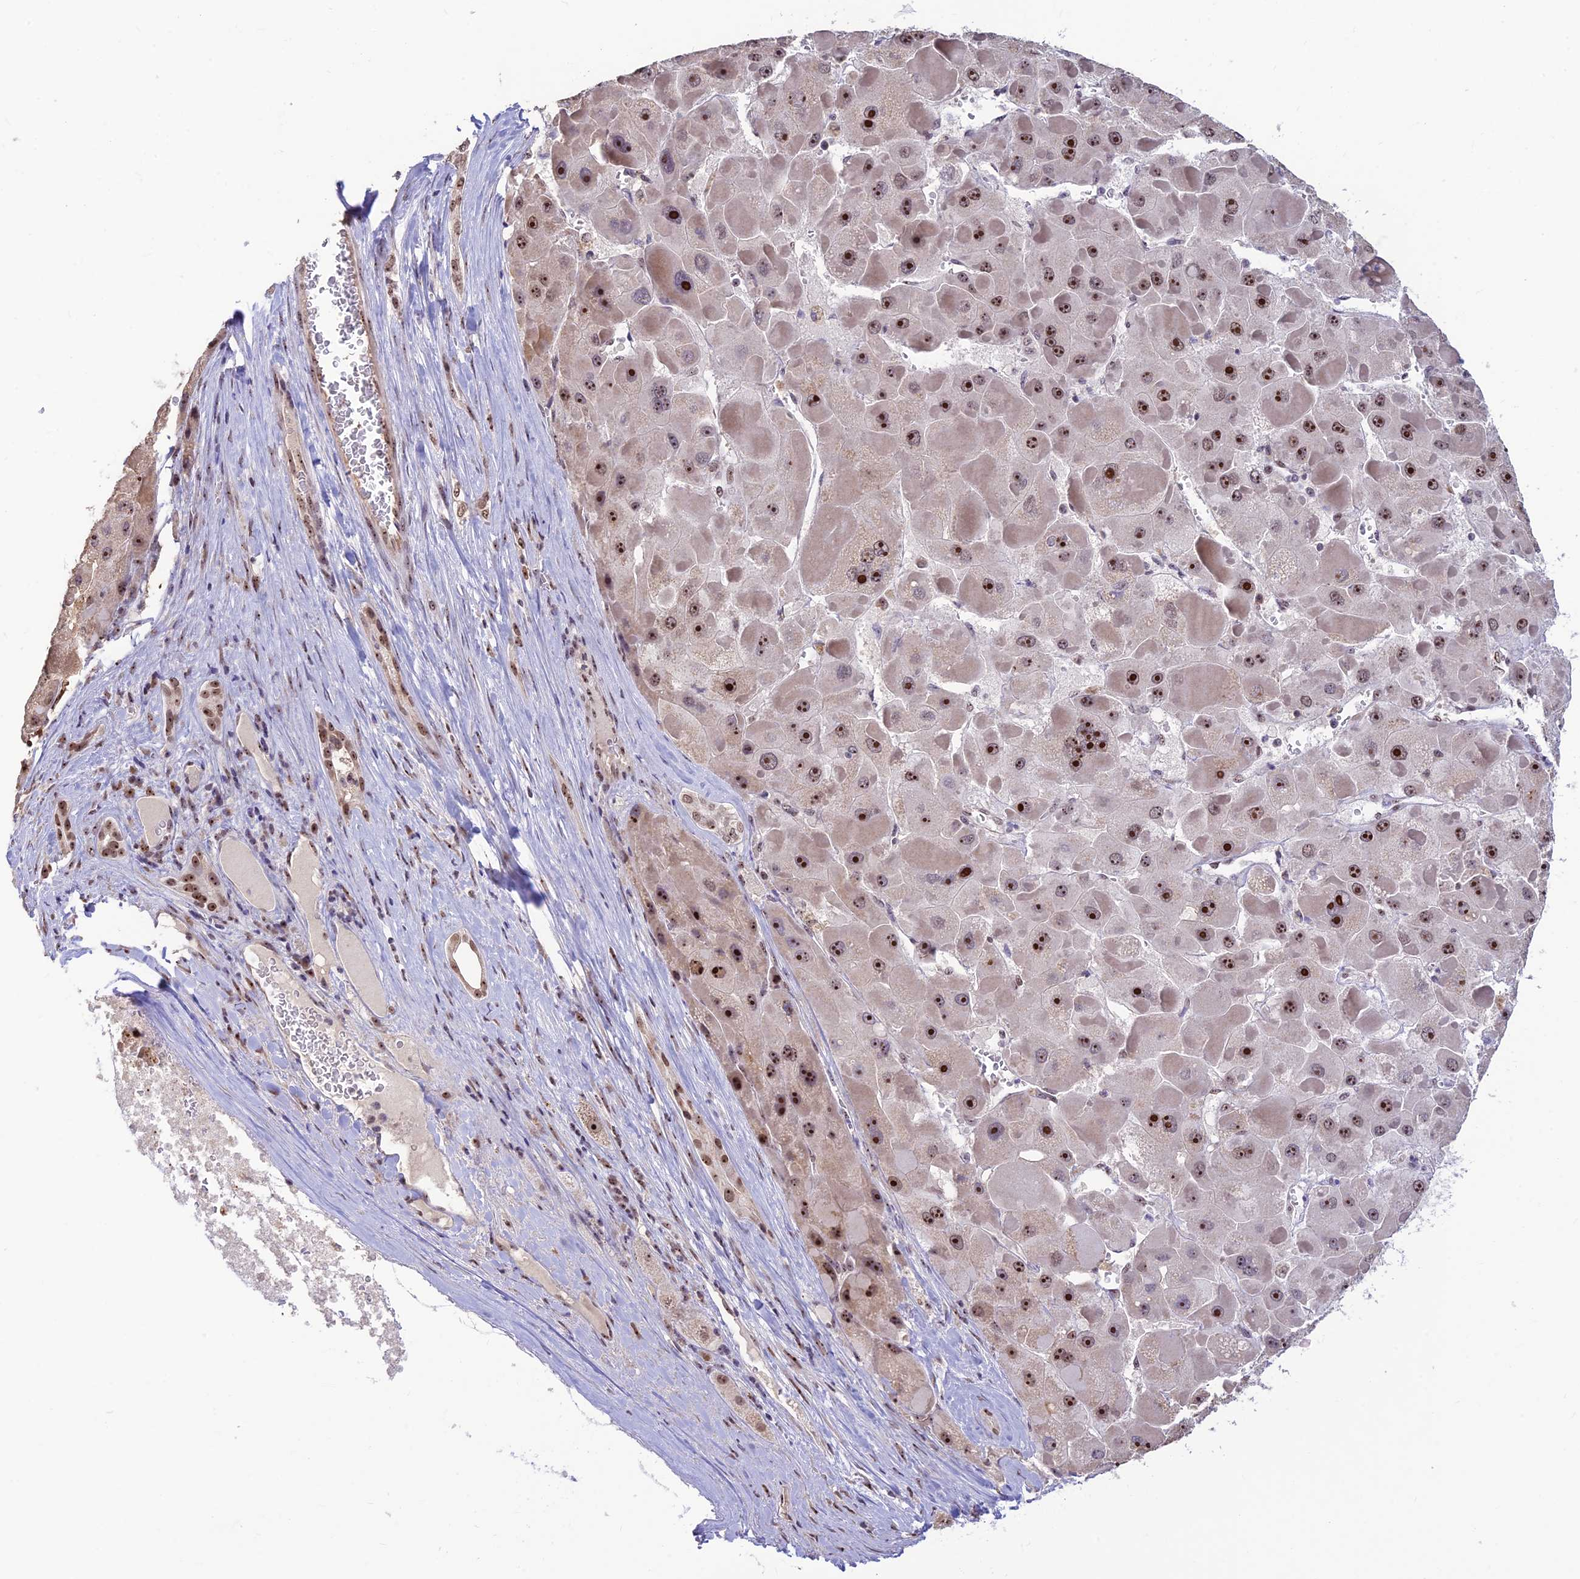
{"staining": {"intensity": "strong", "quantity": ">75%", "location": "nuclear"}, "tissue": "liver cancer", "cell_type": "Tumor cells", "image_type": "cancer", "snomed": [{"axis": "morphology", "description": "Carcinoma, Hepatocellular, NOS"}, {"axis": "topography", "description": "Liver"}], "caption": "Brown immunohistochemical staining in human liver cancer shows strong nuclear staining in approximately >75% of tumor cells.", "gene": "POLR1G", "patient": {"sex": "female", "age": 73}}